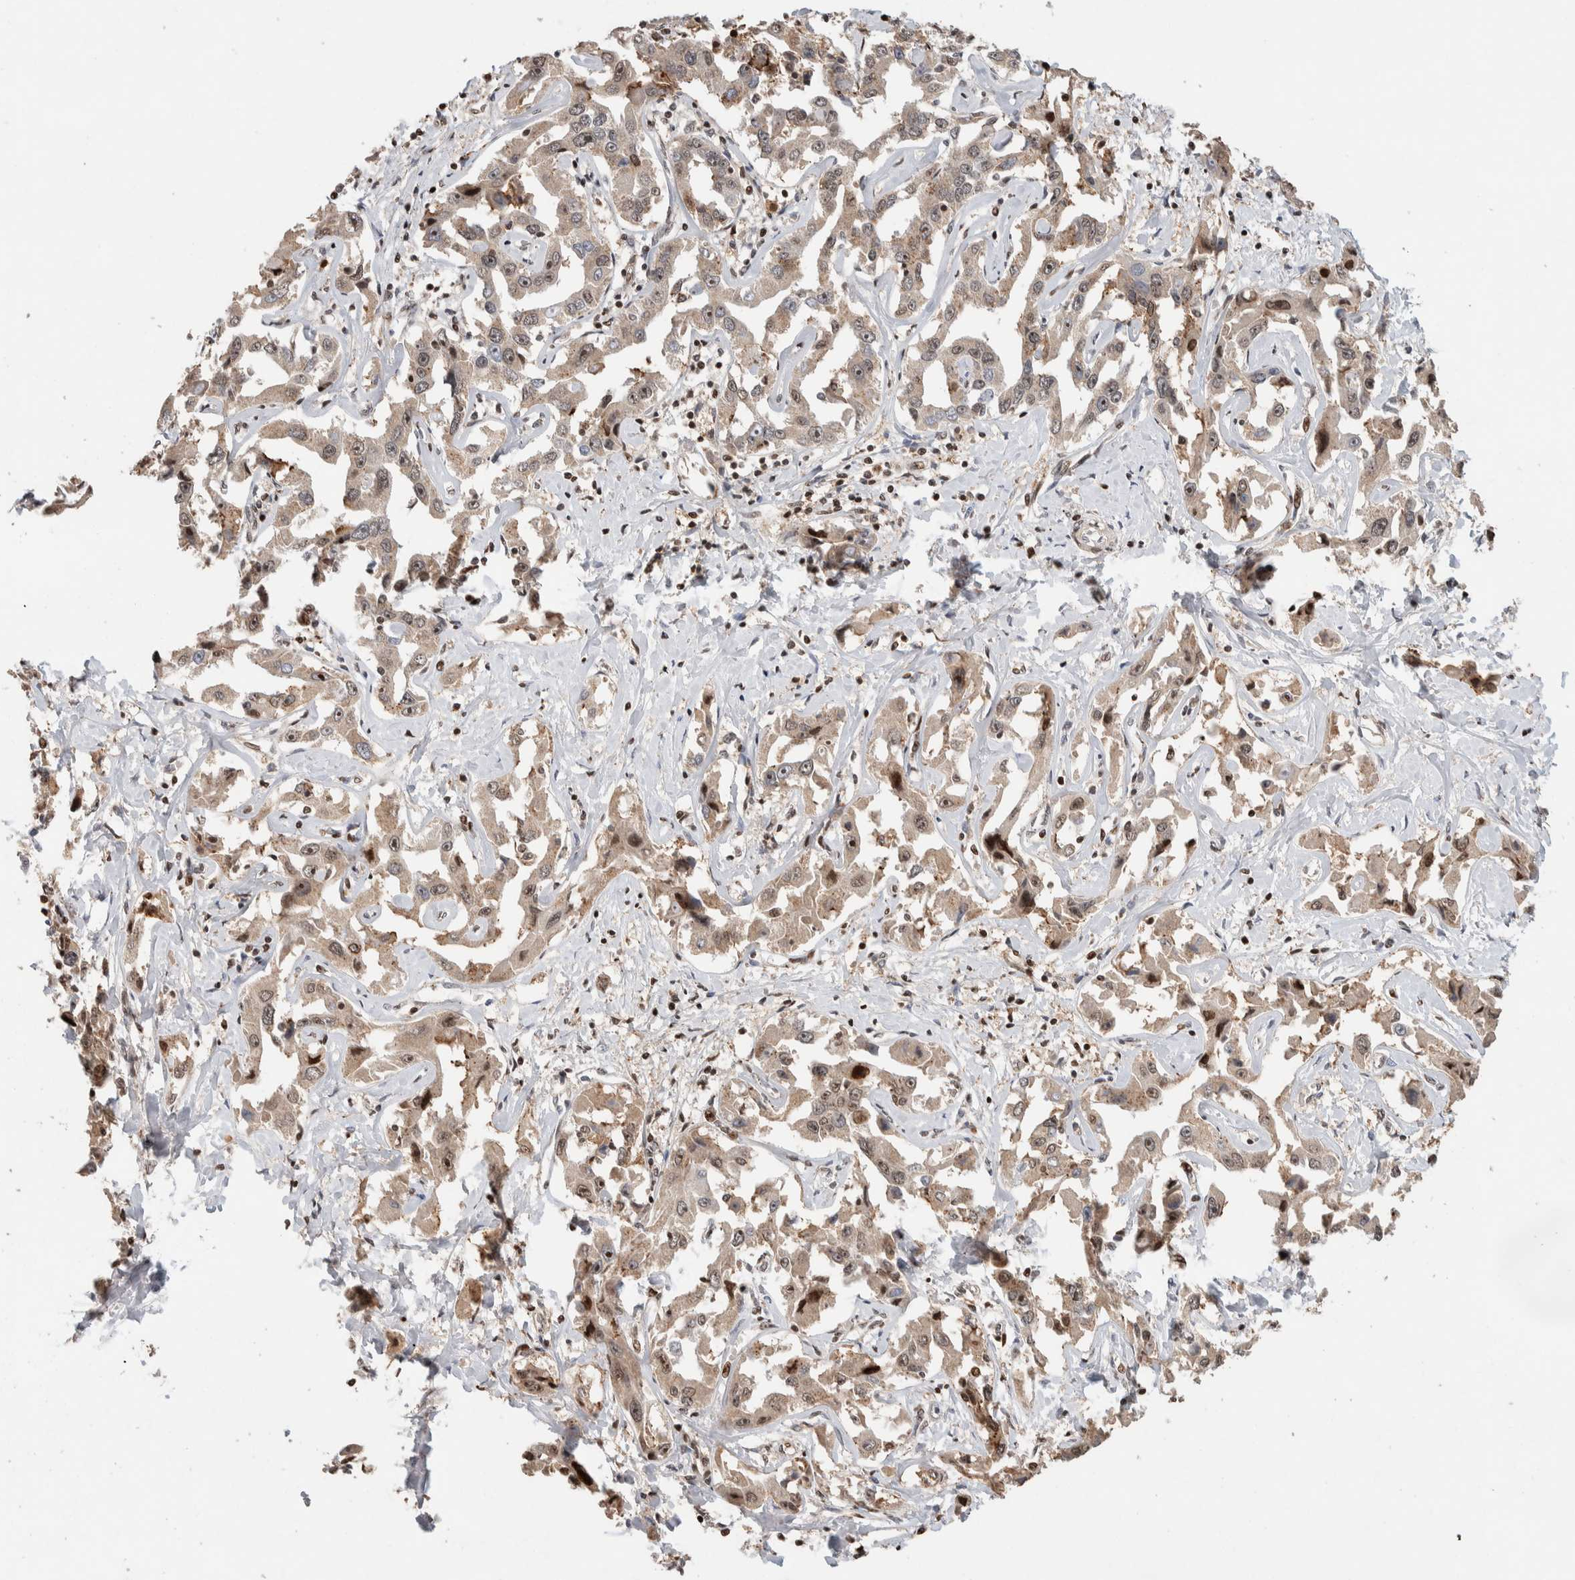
{"staining": {"intensity": "moderate", "quantity": "<25%", "location": "nuclear"}, "tissue": "liver cancer", "cell_type": "Tumor cells", "image_type": "cancer", "snomed": [{"axis": "morphology", "description": "Cholangiocarcinoma"}, {"axis": "topography", "description": "Liver"}], "caption": "Immunohistochemistry (IHC) histopathology image of neoplastic tissue: liver cholangiocarcinoma stained using immunohistochemistry (IHC) demonstrates low levels of moderate protein expression localized specifically in the nuclear of tumor cells, appearing as a nuclear brown color.", "gene": "ZNF521", "patient": {"sex": "male", "age": 59}}